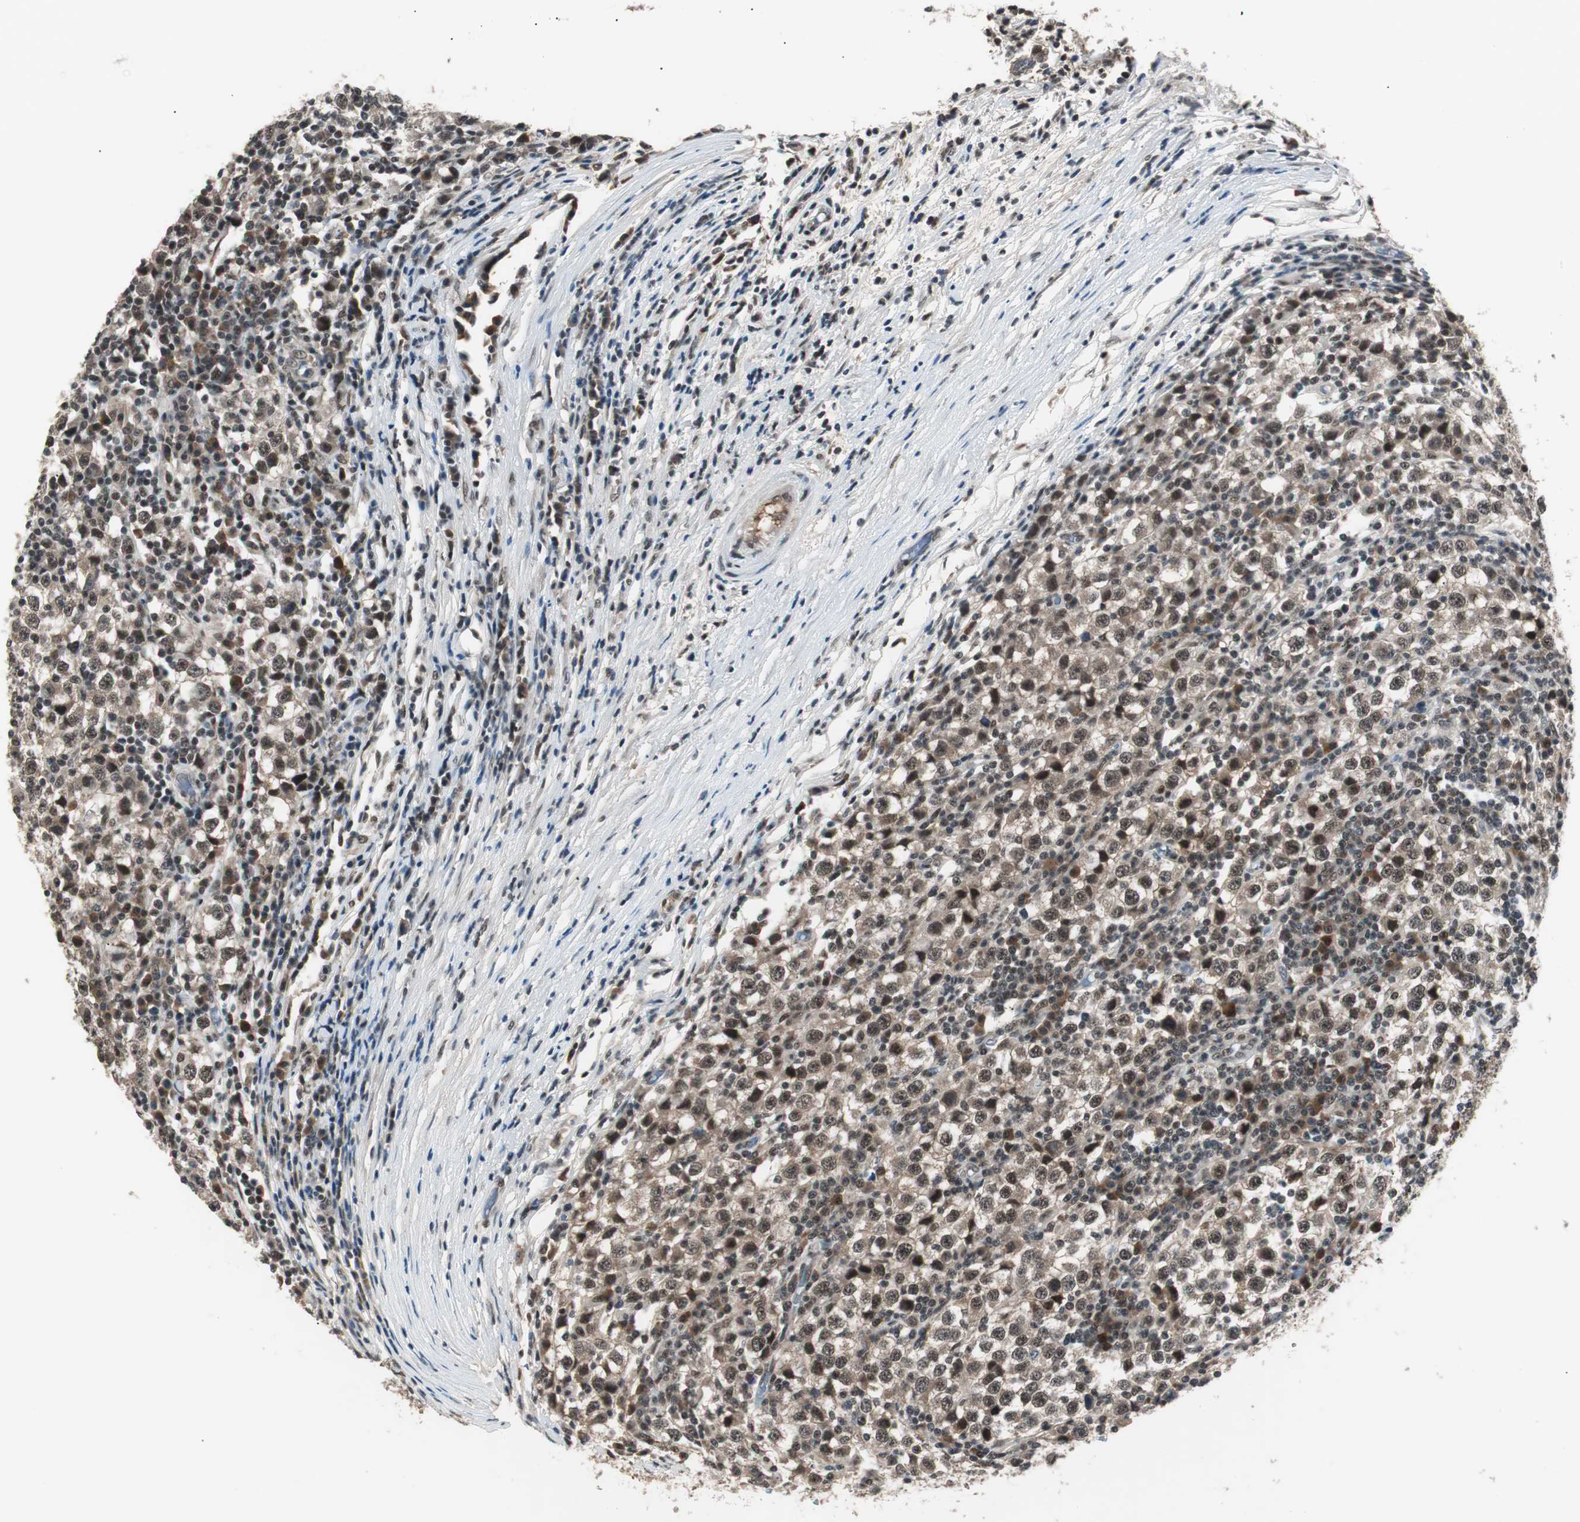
{"staining": {"intensity": "weak", "quantity": ">75%", "location": "cytoplasmic/membranous,nuclear"}, "tissue": "testis cancer", "cell_type": "Tumor cells", "image_type": "cancer", "snomed": [{"axis": "morphology", "description": "Seminoma, NOS"}, {"axis": "topography", "description": "Testis"}], "caption": "This is a micrograph of immunohistochemistry (IHC) staining of testis cancer, which shows weak staining in the cytoplasmic/membranous and nuclear of tumor cells.", "gene": "NFRKB", "patient": {"sex": "male", "age": 65}}